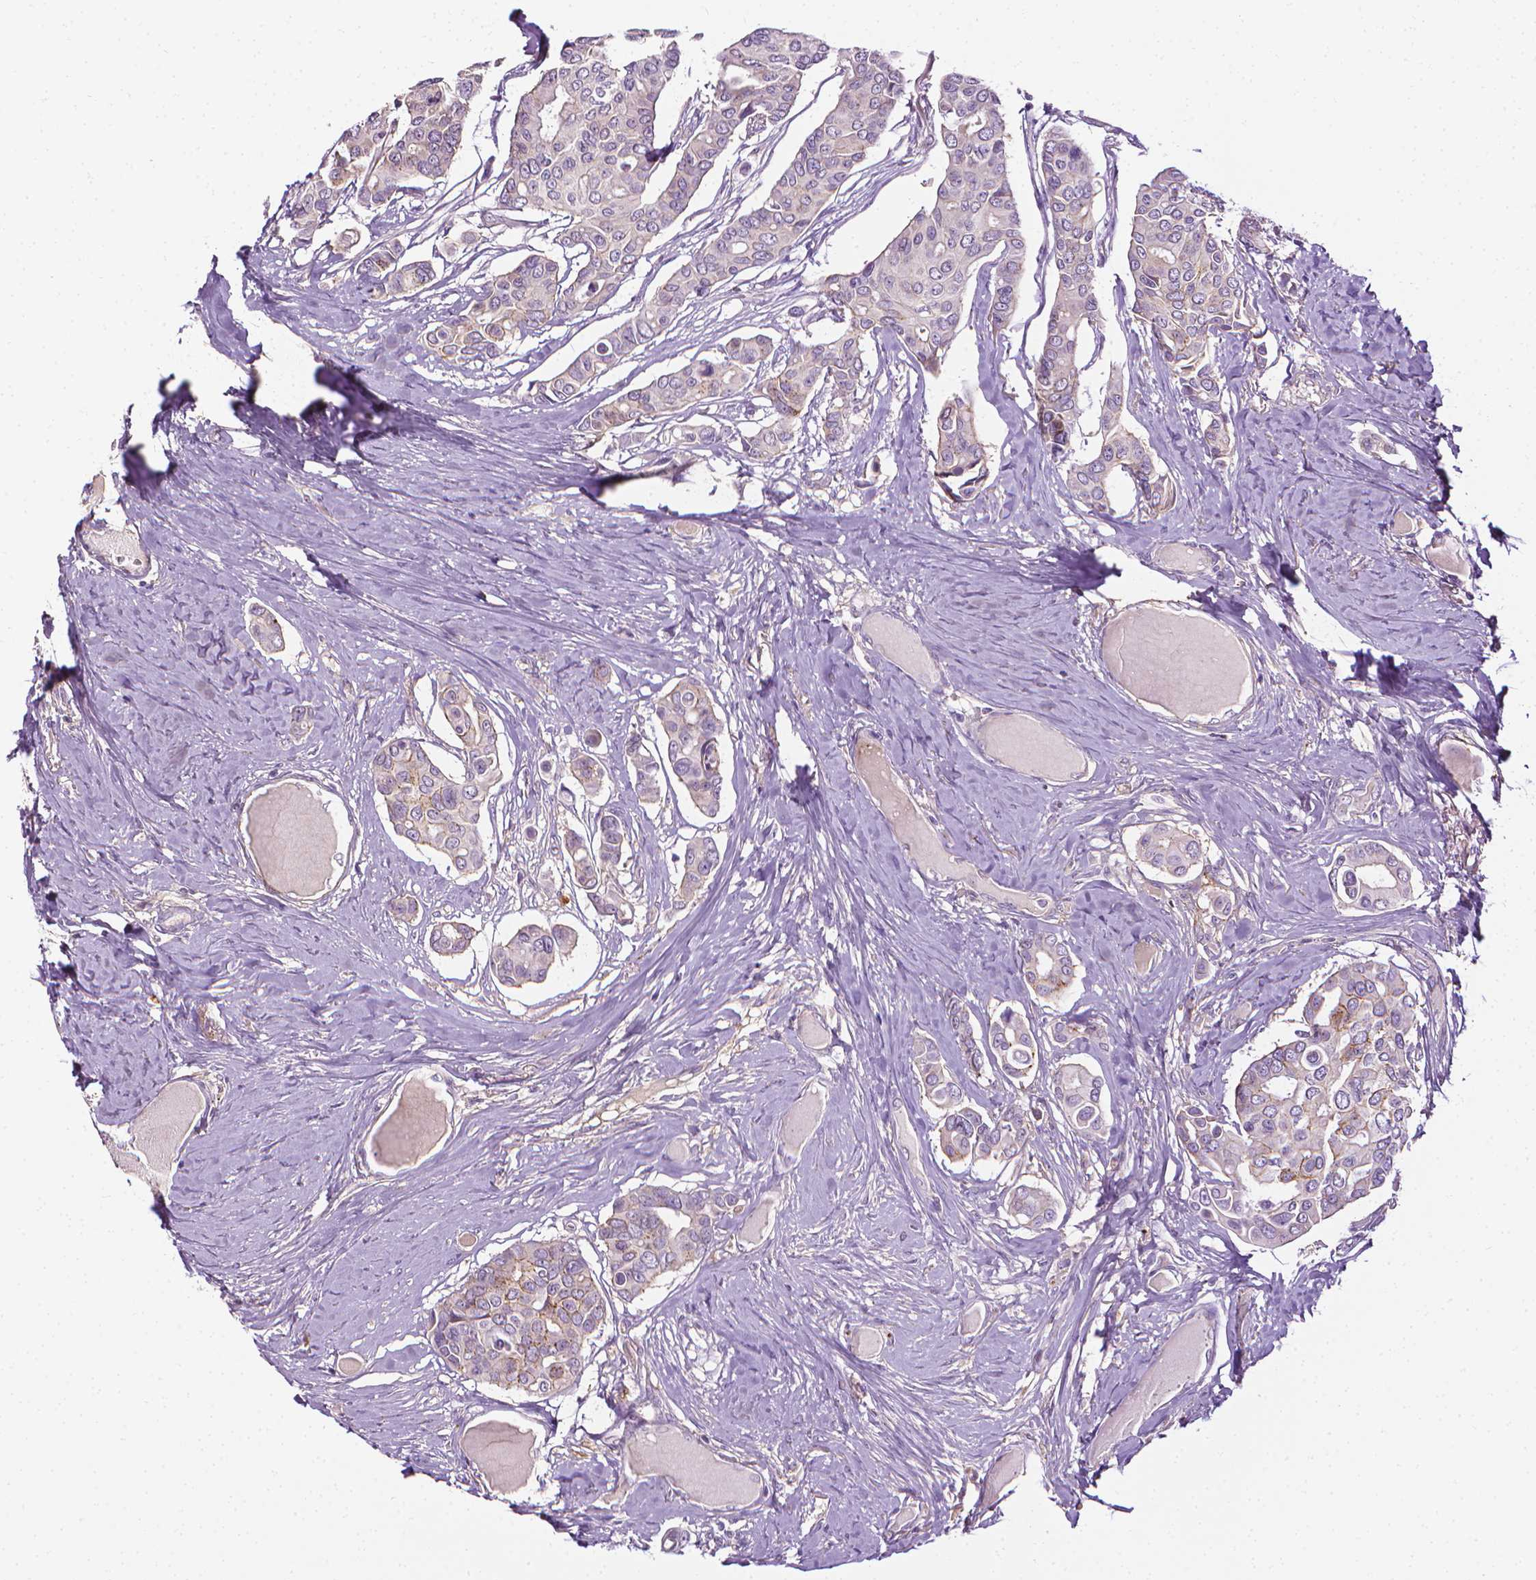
{"staining": {"intensity": "weak", "quantity": "<25%", "location": "cytoplasmic/membranous"}, "tissue": "breast cancer", "cell_type": "Tumor cells", "image_type": "cancer", "snomed": [{"axis": "morphology", "description": "Duct carcinoma"}, {"axis": "topography", "description": "Breast"}], "caption": "Breast cancer was stained to show a protein in brown. There is no significant expression in tumor cells.", "gene": "MCOLN3", "patient": {"sex": "female", "age": 54}}